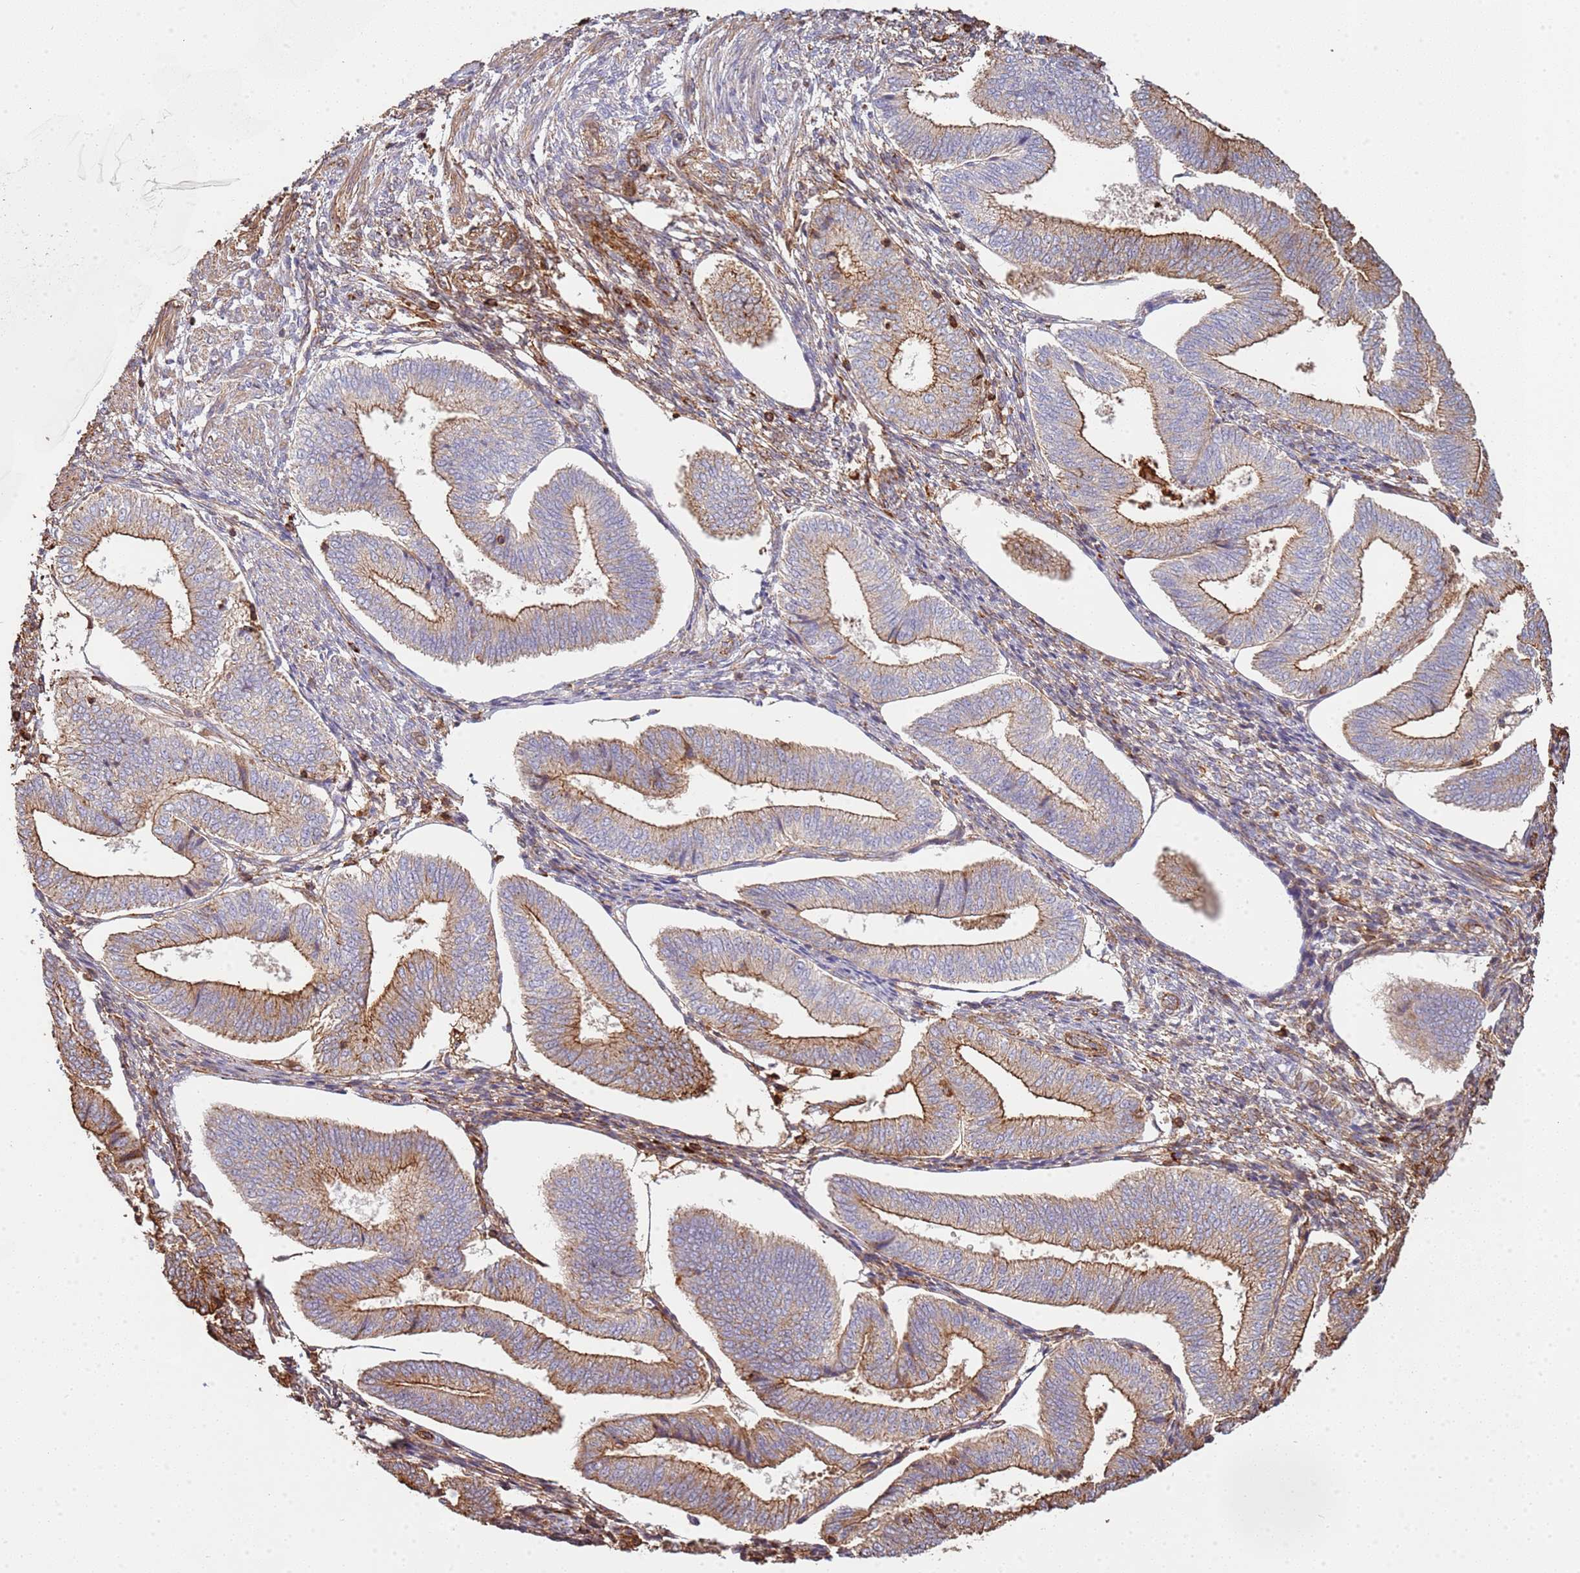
{"staining": {"intensity": "weak", "quantity": "<25%", "location": "cytoplasmic/membranous"}, "tissue": "endometrium", "cell_type": "Cells in endometrial stroma", "image_type": "normal", "snomed": [{"axis": "morphology", "description": "Normal tissue, NOS"}, {"axis": "topography", "description": "Endometrium"}], "caption": "Immunohistochemistry (IHC) micrograph of benign endometrium stained for a protein (brown), which shows no positivity in cells in endometrial stroma.", "gene": "NDUFAF4", "patient": {"sex": "female", "age": 34}}